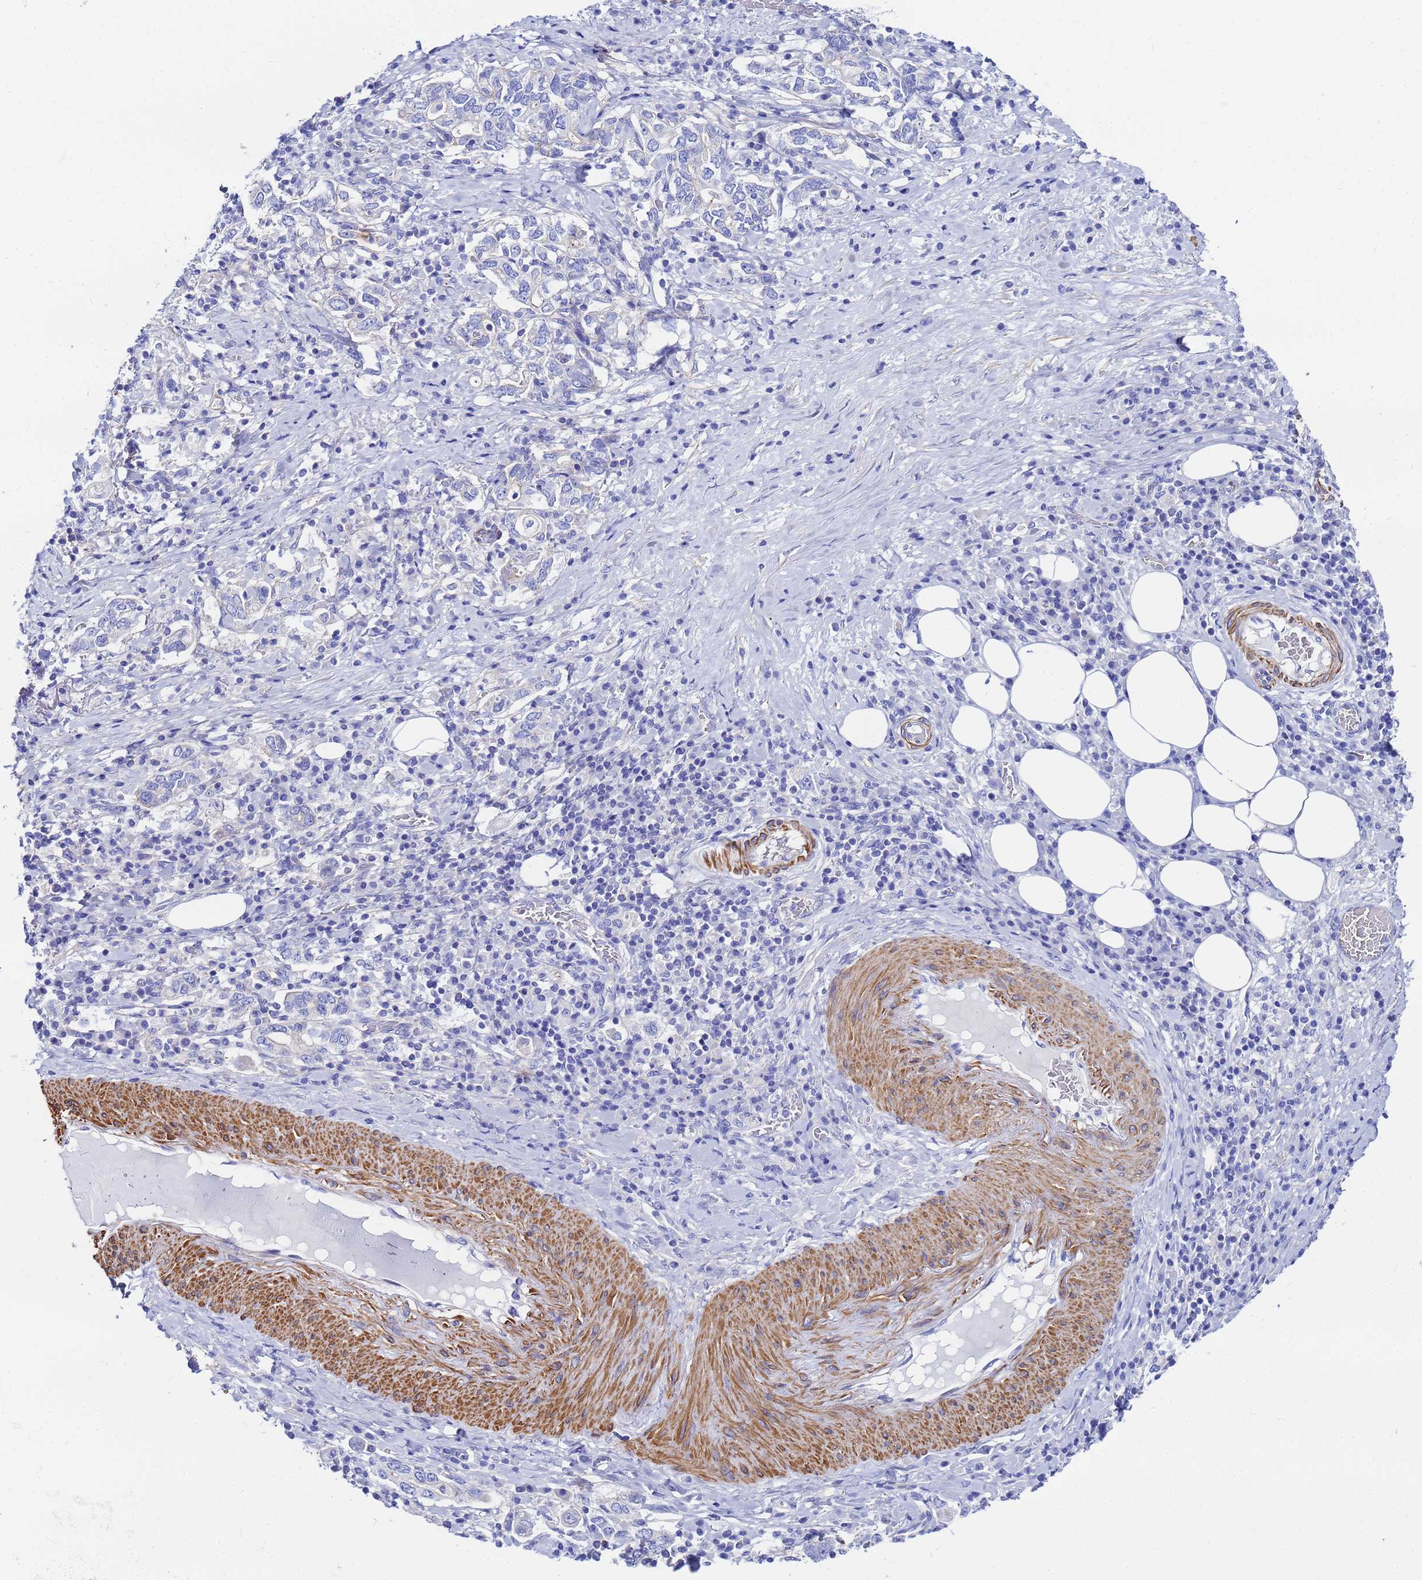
{"staining": {"intensity": "negative", "quantity": "none", "location": "none"}, "tissue": "stomach cancer", "cell_type": "Tumor cells", "image_type": "cancer", "snomed": [{"axis": "morphology", "description": "Adenocarcinoma, NOS"}, {"axis": "topography", "description": "Stomach, upper"}, {"axis": "topography", "description": "Stomach"}], "caption": "The micrograph displays no significant staining in tumor cells of adenocarcinoma (stomach).", "gene": "RAB39B", "patient": {"sex": "male", "age": 62}}